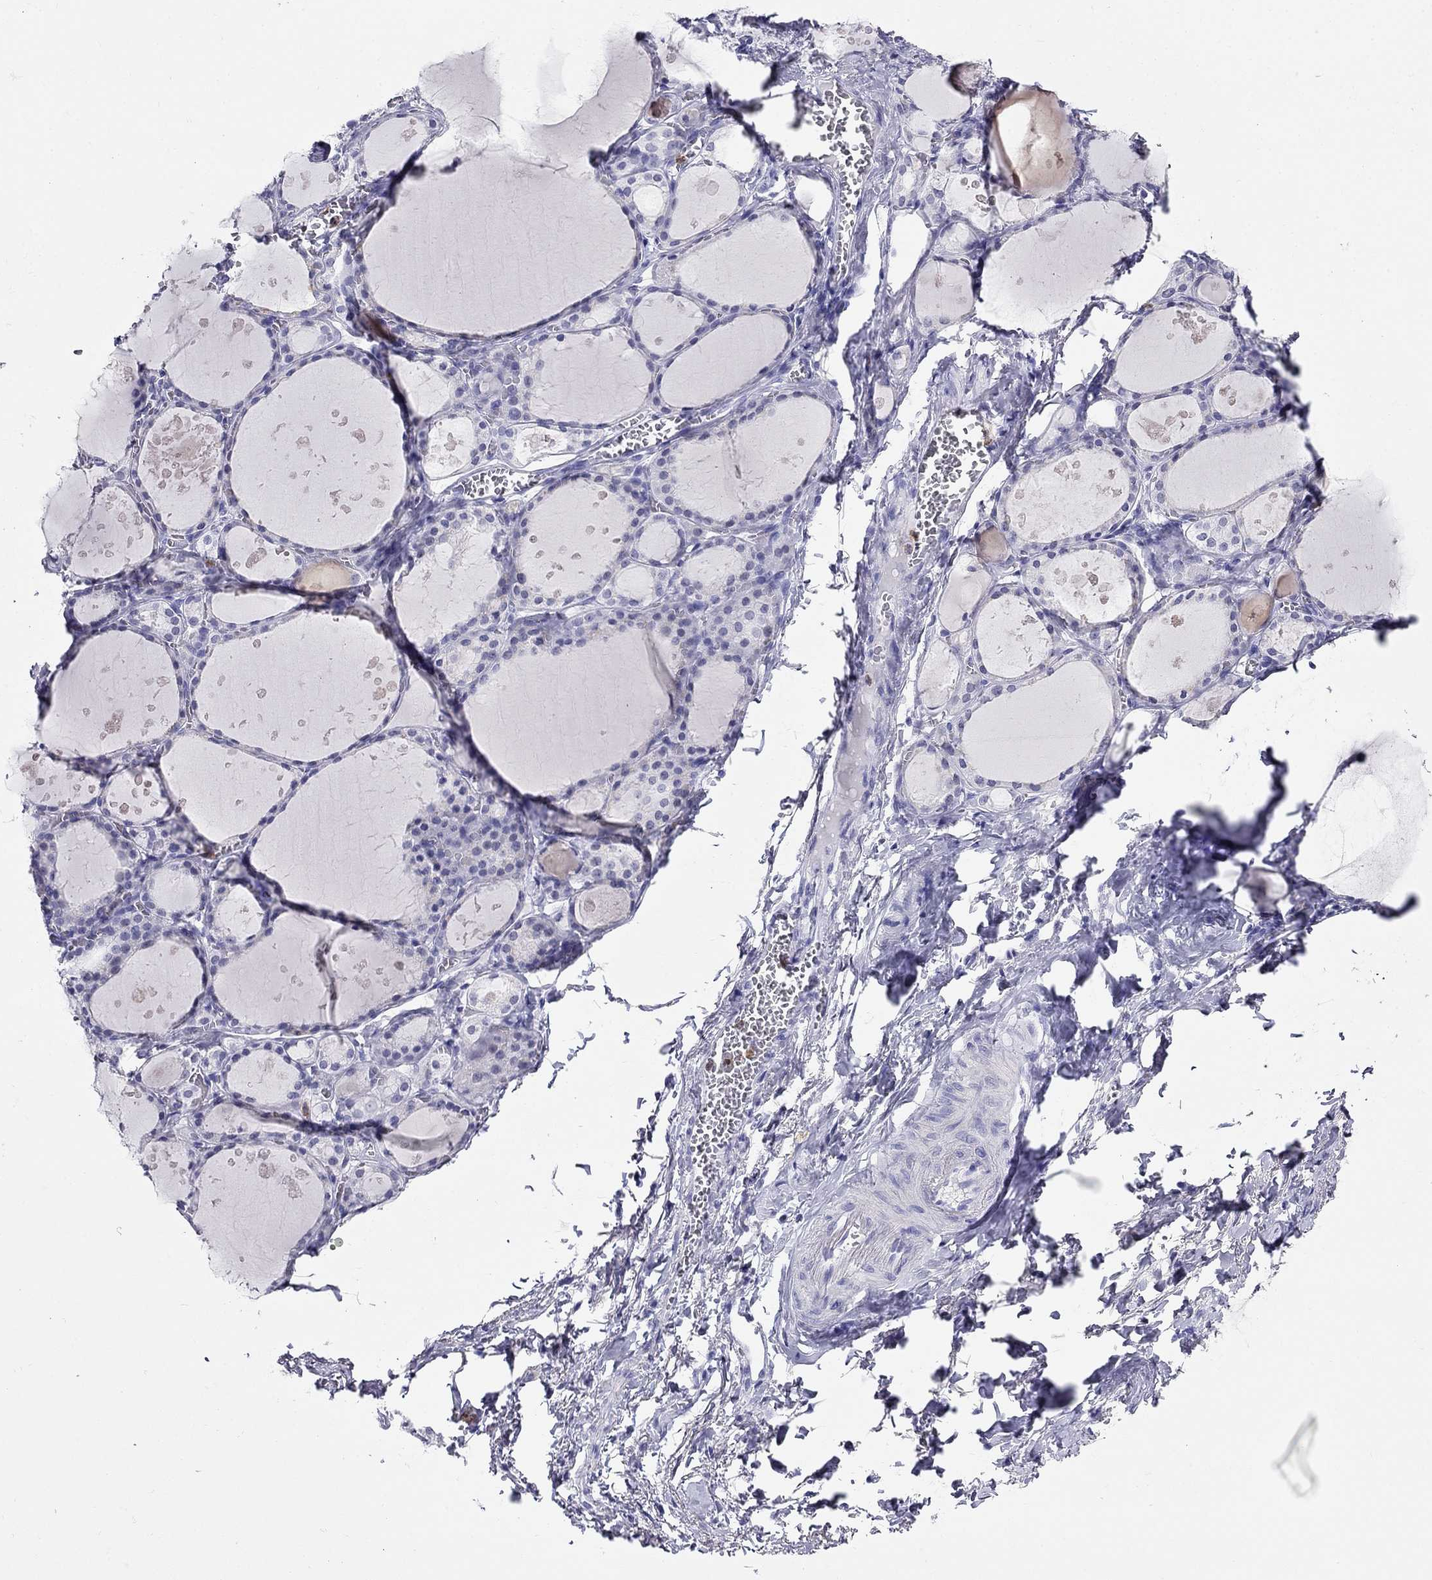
{"staining": {"intensity": "negative", "quantity": "none", "location": "none"}, "tissue": "thyroid gland", "cell_type": "Glandular cells", "image_type": "normal", "snomed": [{"axis": "morphology", "description": "Normal tissue, NOS"}, {"axis": "topography", "description": "Thyroid gland"}], "caption": "Histopathology image shows no significant protein staining in glandular cells of benign thyroid gland. (Stains: DAB immunohistochemistry with hematoxylin counter stain, Microscopy: brightfield microscopy at high magnification).", "gene": "PPP1R36", "patient": {"sex": "male", "age": 68}}